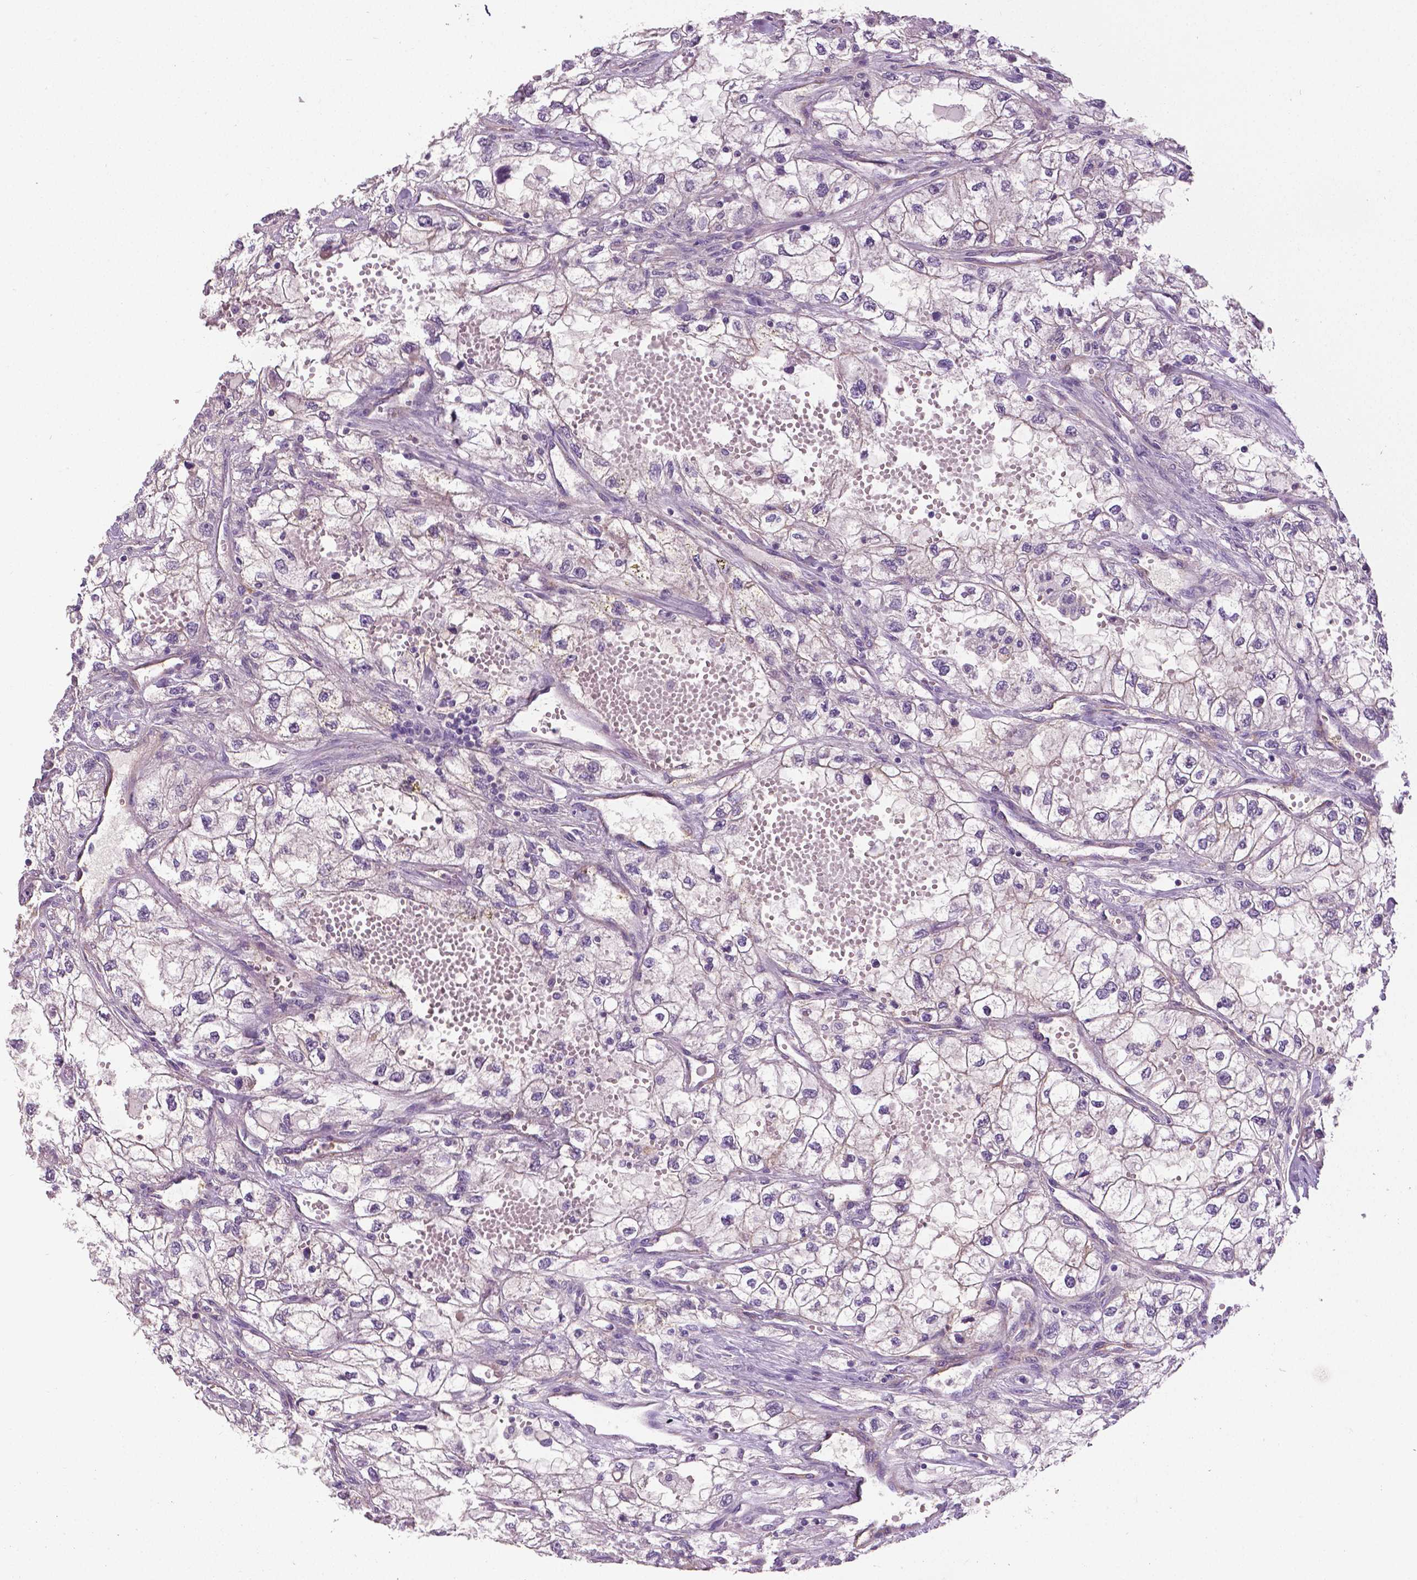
{"staining": {"intensity": "negative", "quantity": "none", "location": "none"}, "tissue": "renal cancer", "cell_type": "Tumor cells", "image_type": "cancer", "snomed": [{"axis": "morphology", "description": "Adenocarcinoma, NOS"}, {"axis": "topography", "description": "Kidney"}], "caption": "Tumor cells are negative for brown protein staining in renal cancer.", "gene": "FOXA1", "patient": {"sex": "male", "age": 59}}